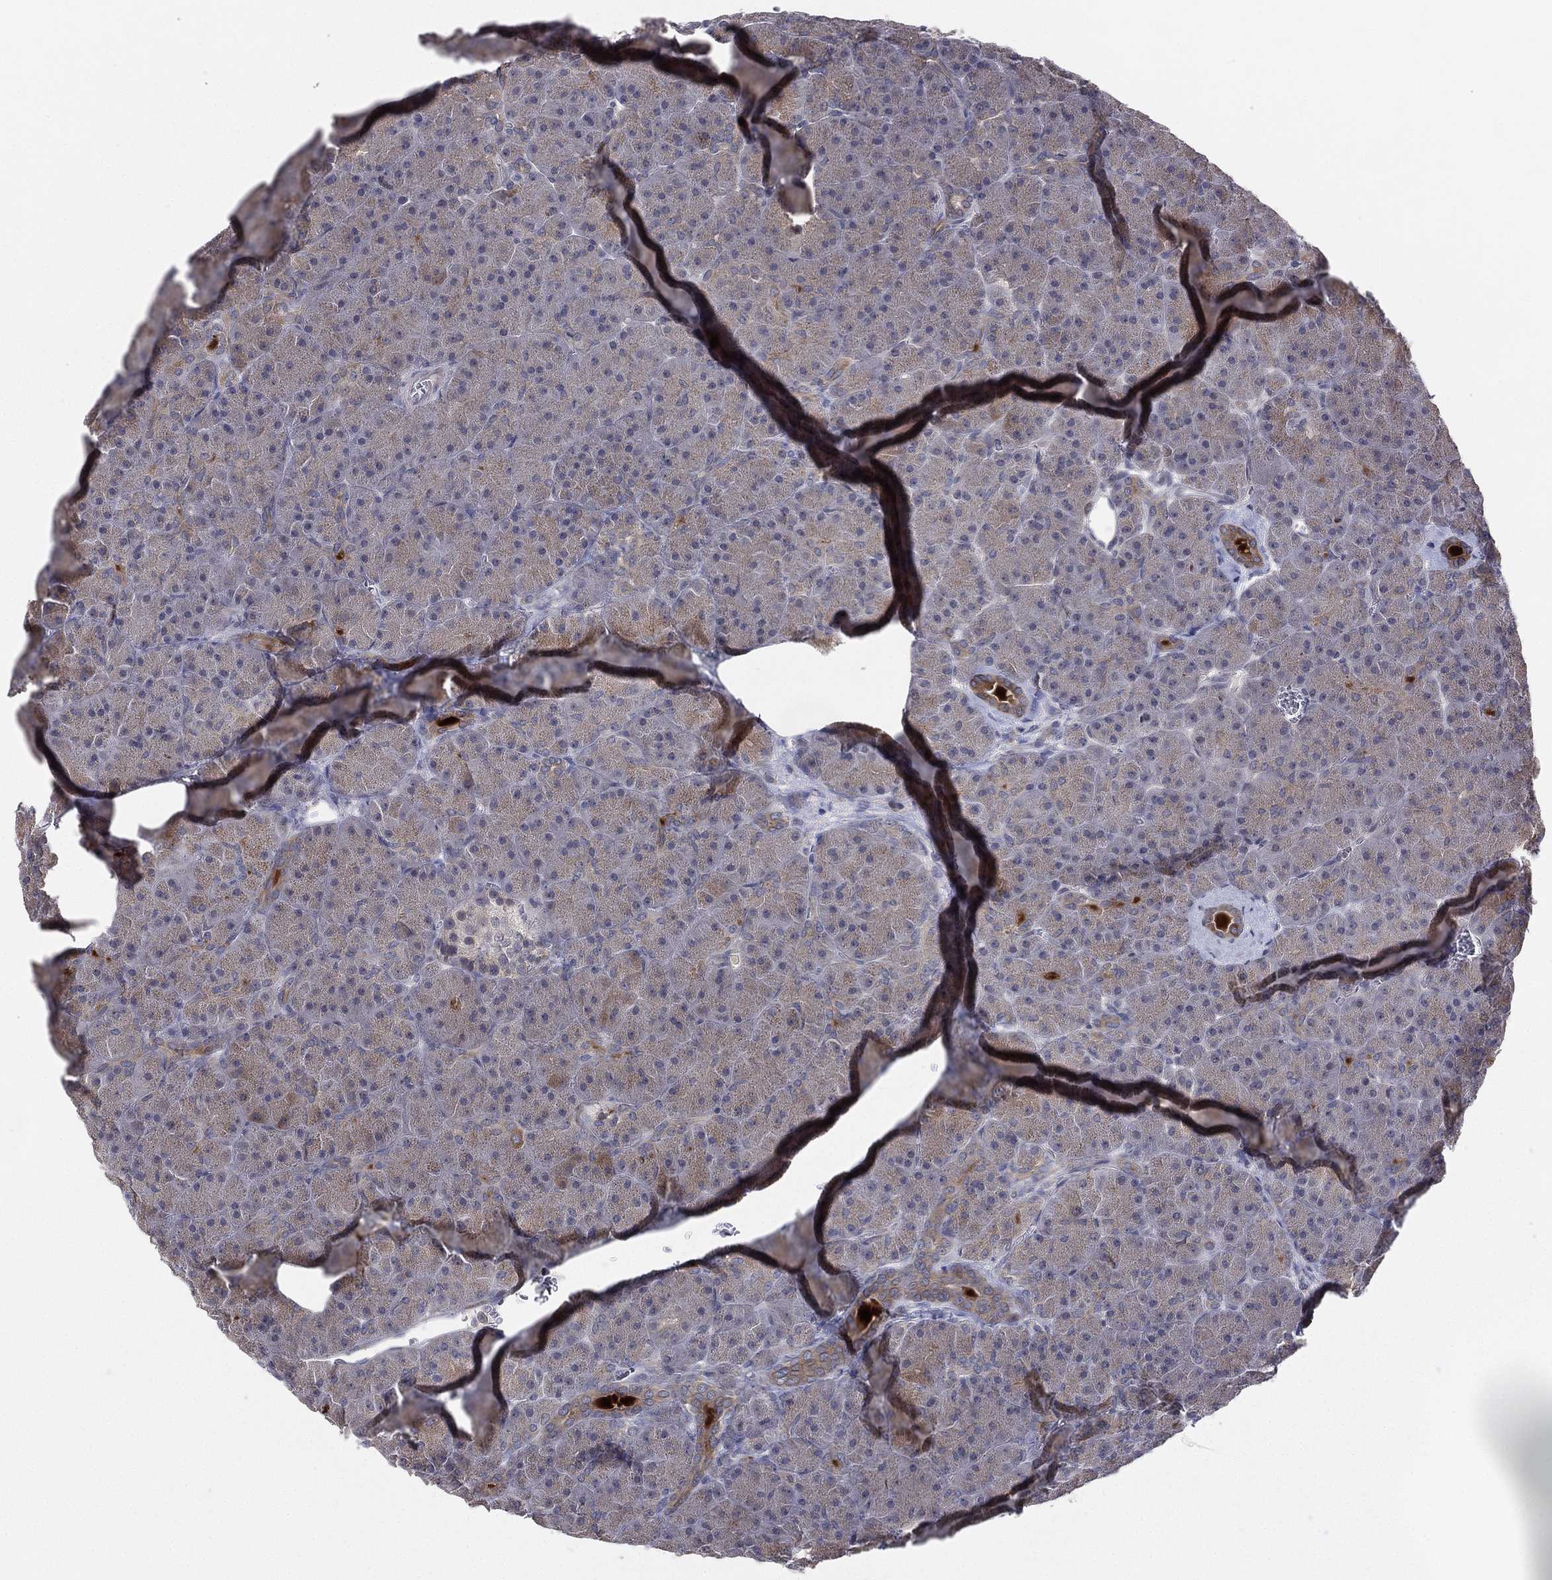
{"staining": {"intensity": "moderate", "quantity": ">75%", "location": "cytoplasmic/membranous"}, "tissue": "pancreas", "cell_type": "Exocrine glandular cells", "image_type": "normal", "snomed": [{"axis": "morphology", "description": "Normal tissue, NOS"}, {"axis": "topography", "description": "Pancreas"}], "caption": "Brown immunohistochemical staining in normal human pancreas displays moderate cytoplasmic/membranous expression in about >75% of exocrine glandular cells.", "gene": "KAT14", "patient": {"sex": "male", "age": 61}}